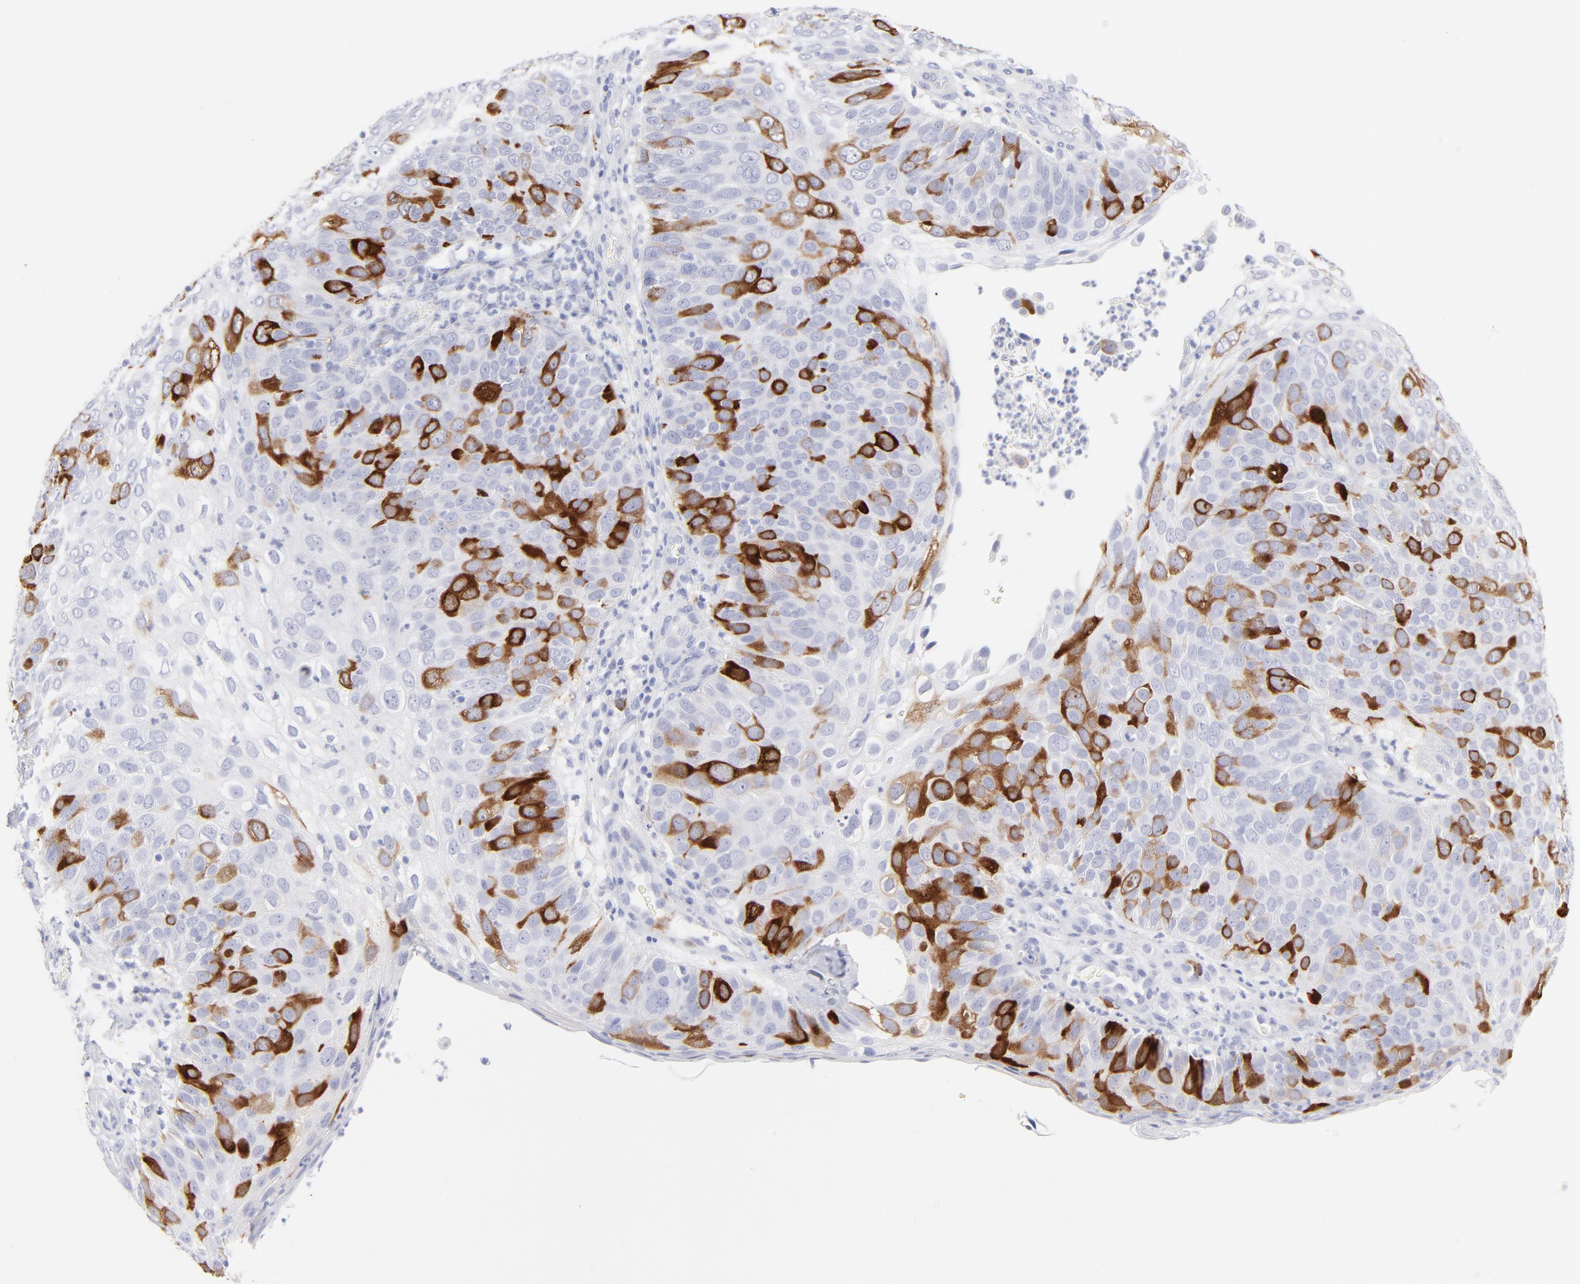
{"staining": {"intensity": "strong", "quantity": "<25%", "location": "cytoplasmic/membranous"}, "tissue": "skin cancer", "cell_type": "Tumor cells", "image_type": "cancer", "snomed": [{"axis": "morphology", "description": "Squamous cell carcinoma, NOS"}, {"axis": "topography", "description": "Skin"}], "caption": "The micrograph reveals a brown stain indicating the presence of a protein in the cytoplasmic/membranous of tumor cells in skin cancer.", "gene": "CCNB1", "patient": {"sex": "male", "age": 87}}